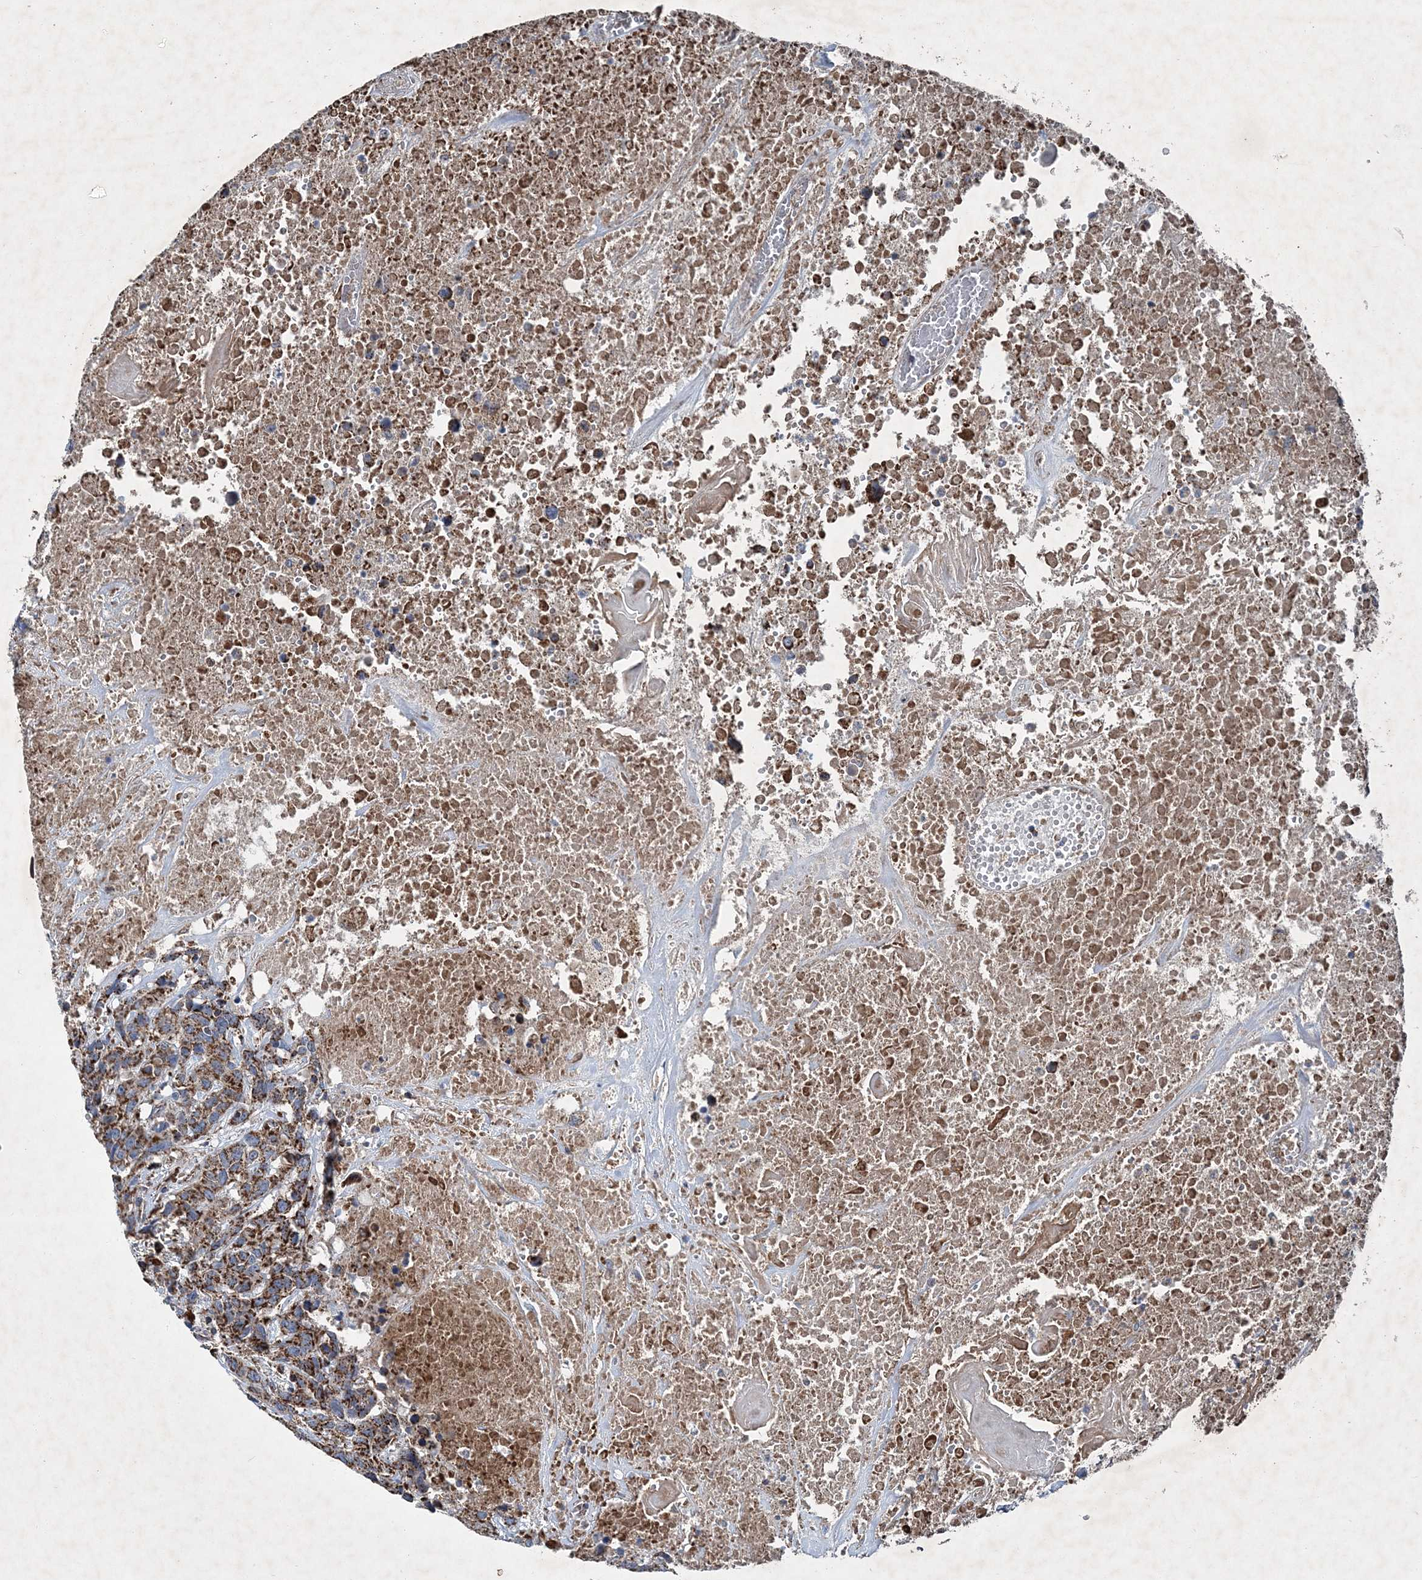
{"staining": {"intensity": "strong", "quantity": ">75%", "location": "cytoplasmic/membranous"}, "tissue": "head and neck cancer", "cell_type": "Tumor cells", "image_type": "cancer", "snomed": [{"axis": "morphology", "description": "Squamous cell carcinoma, NOS"}, {"axis": "topography", "description": "Head-Neck"}], "caption": "The image exhibits staining of head and neck squamous cell carcinoma, revealing strong cytoplasmic/membranous protein staining (brown color) within tumor cells. Nuclei are stained in blue.", "gene": "SPAG16", "patient": {"sex": "male", "age": 66}}